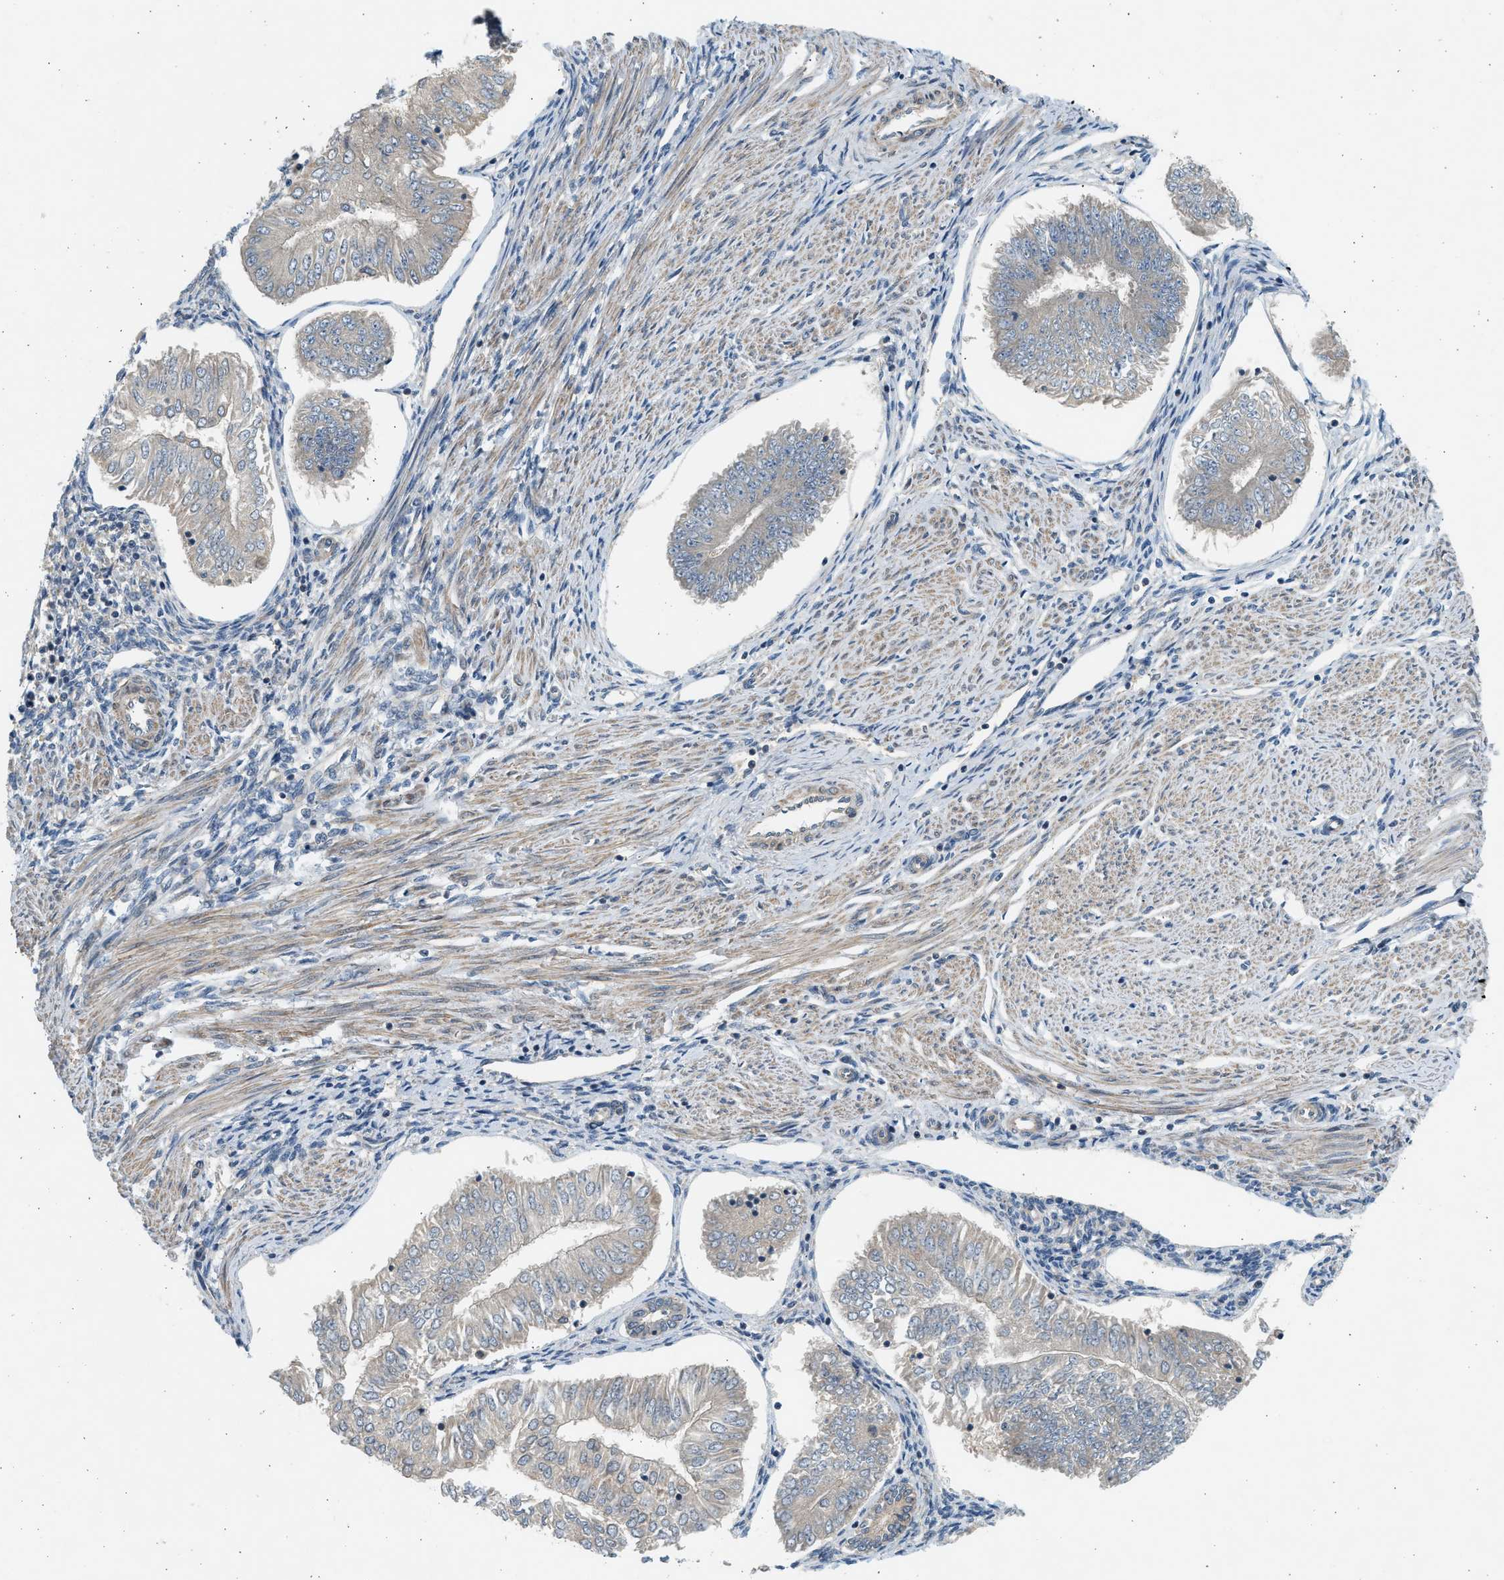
{"staining": {"intensity": "weak", "quantity": "<25%", "location": "cytoplasmic/membranous"}, "tissue": "endometrial cancer", "cell_type": "Tumor cells", "image_type": "cancer", "snomed": [{"axis": "morphology", "description": "Adenocarcinoma, NOS"}, {"axis": "topography", "description": "Endometrium"}], "caption": "Endometrial cancer (adenocarcinoma) stained for a protein using IHC displays no positivity tumor cells.", "gene": "KDELR2", "patient": {"sex": "female", "age": 53}}